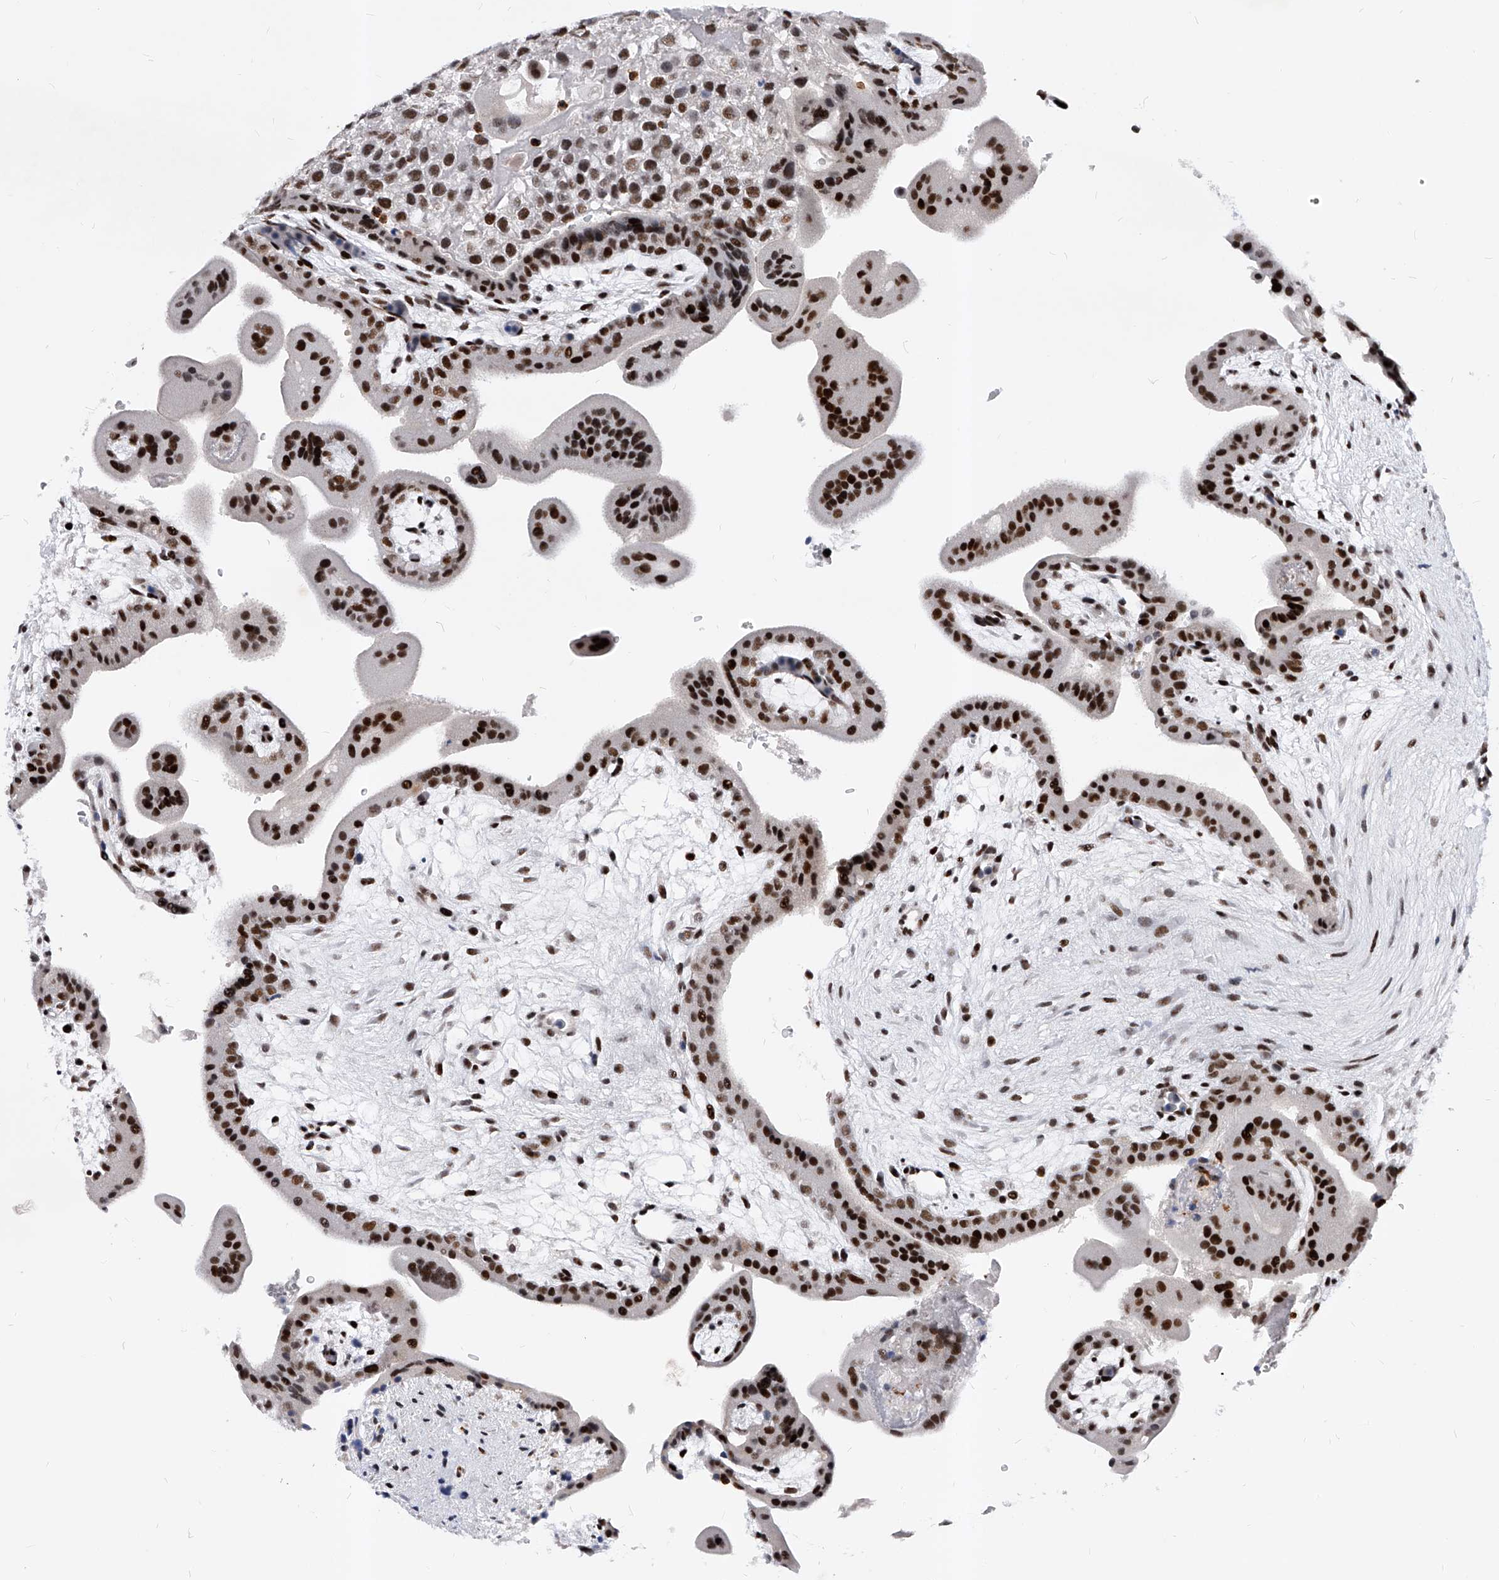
{"staining": {"intensity": "moderate", "quantity": ">75%", "location": "nuclear"}, "tissue": "placenta", "cell_type": "Decidual cells", "image_type": "normal", "snomed": [{"axis": "morphology", "description": "Normal tissue, NOS"}, {"axis": "topography", "description": "Placenta"}], "caption": "Immunohistochemical staining of unremarkable human placenta shows medium levels of moderate nuclear expression in approximately >75% of decidual cells. Nuclei are stained in blue.", "gene": "TESK2", "patient": {"sex": "female", "age": 35}}